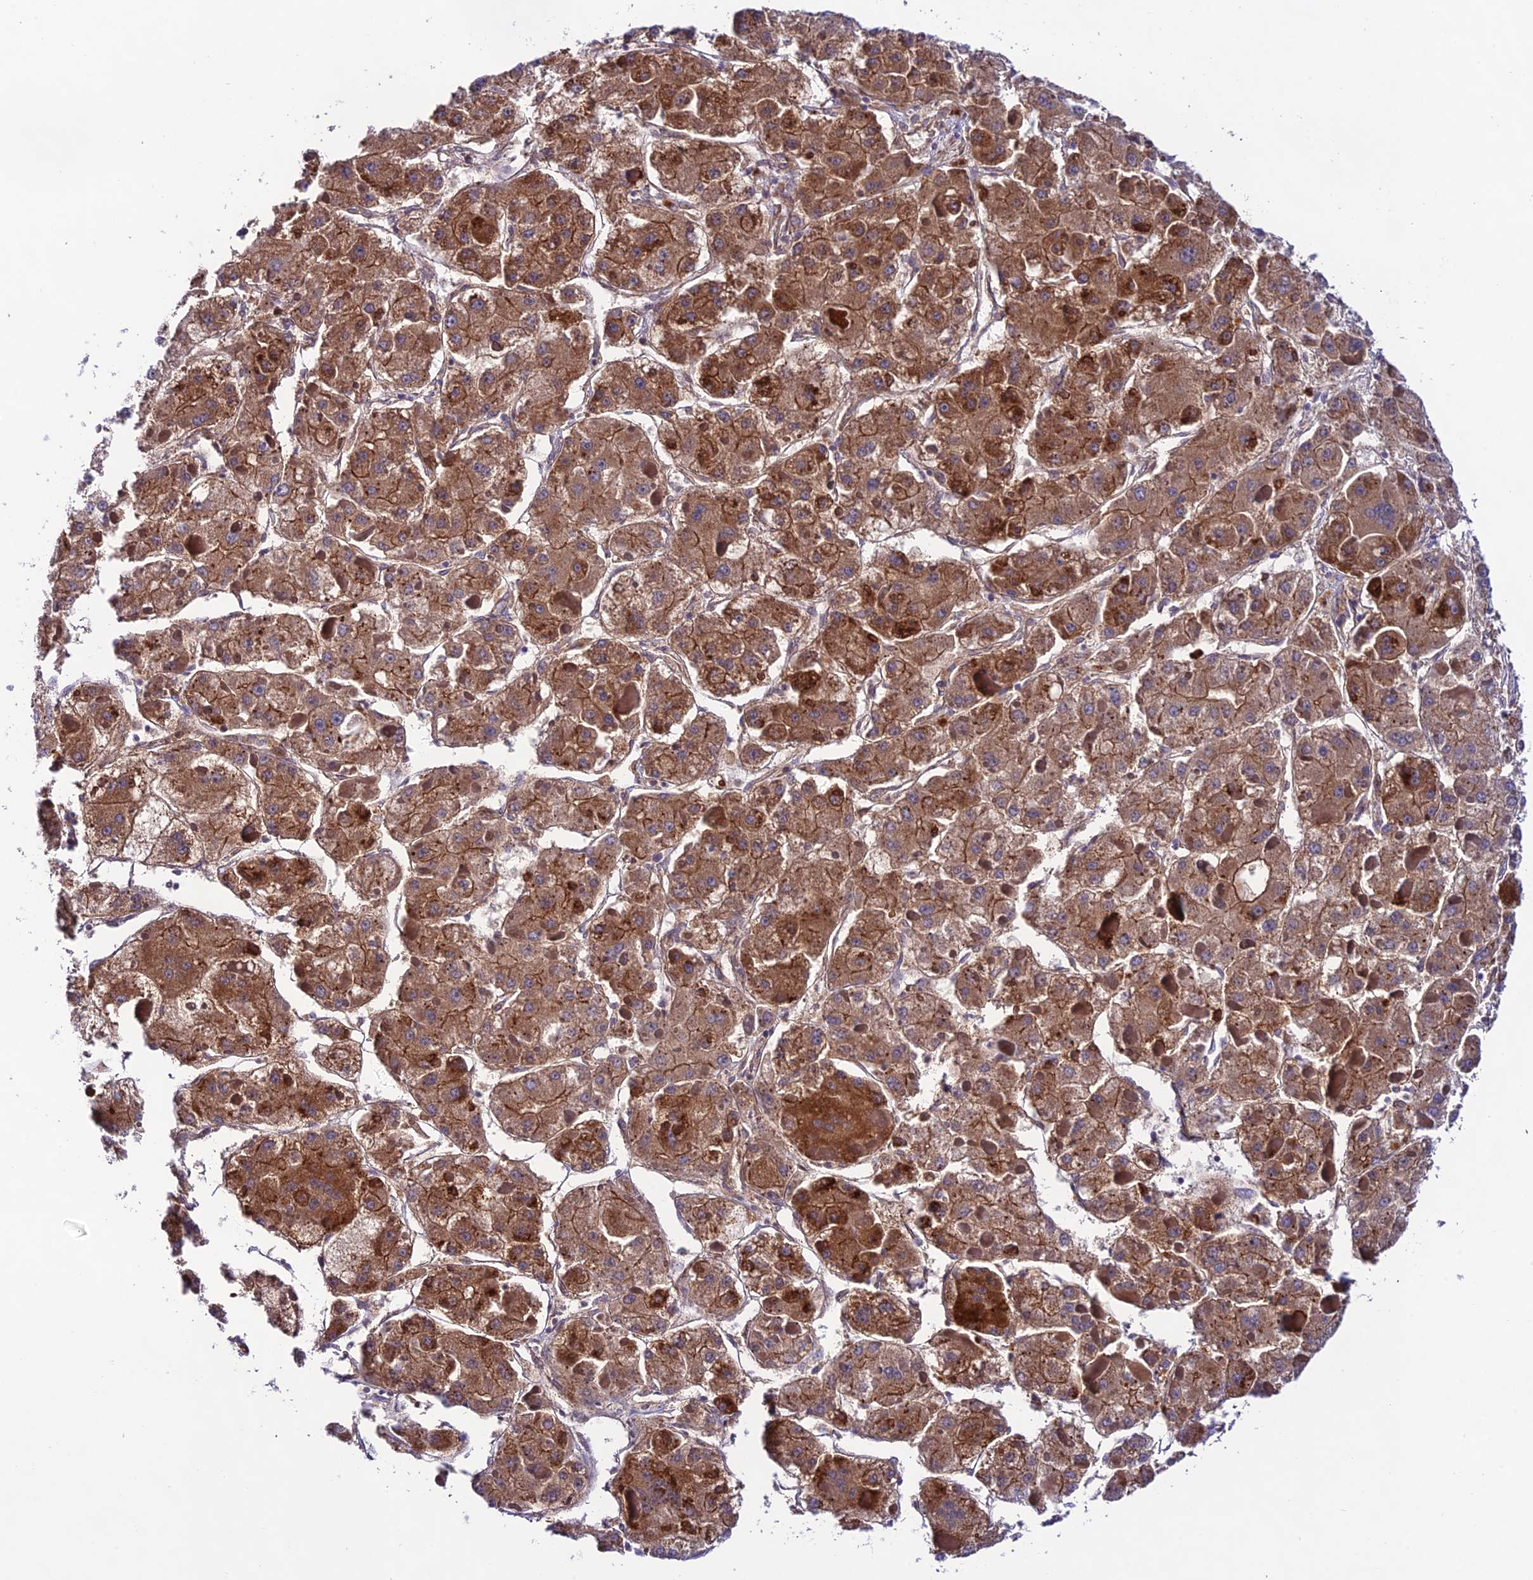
{"staining": {"intensity": "moderate", "quantity": ">75%", "location": "cytoplasmic/membranous"}, "tissue": "liver cancer", "cell_type": "Tumor cells", "image_type": "cancer", "snomed": [{"axis": "morphology", "description": "Carcinoma, Hepatocellular, NOS"}, {"axis": "topography", "description": "Liver"}], "caption": "Protein staining of liver hepatocellular carcinoma tissue shows moderate cytoplasmic/membranous staining in about >75% of tumor cells.", "gene": "LACTB2", "patient": {"sex": "female", "age": 73}}